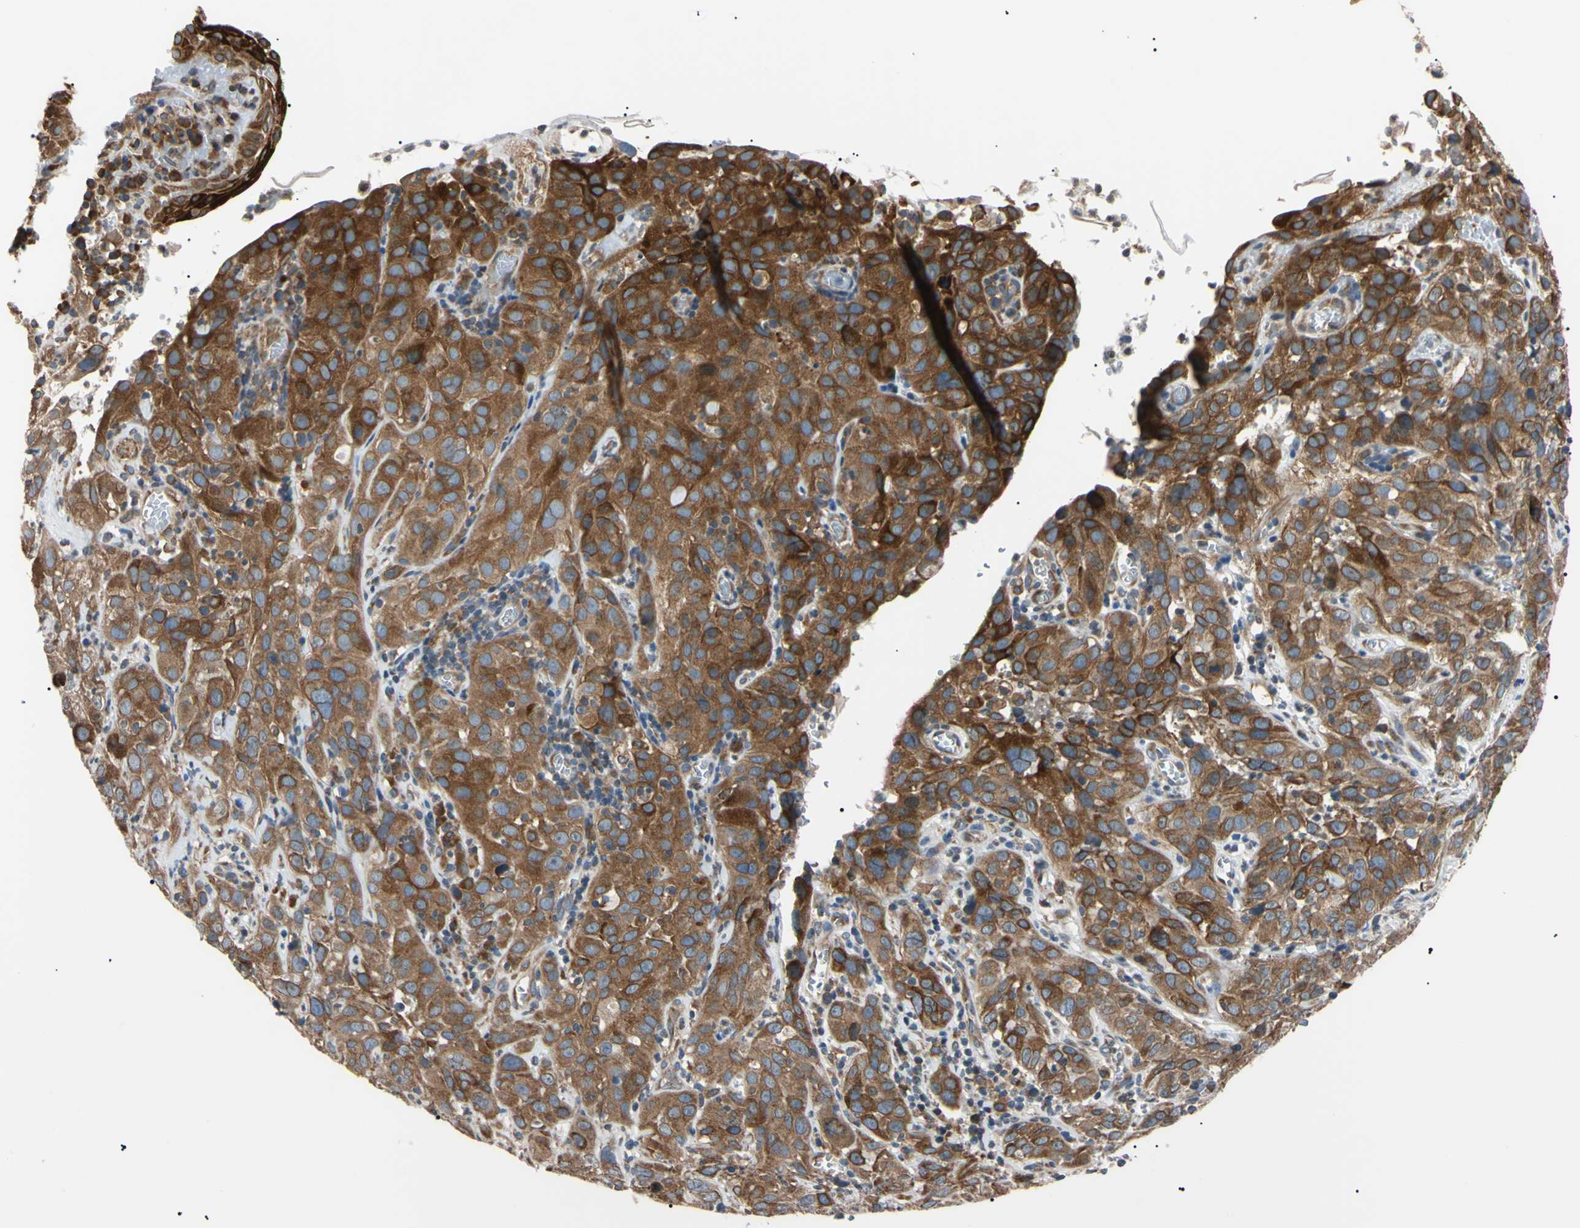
{"staining": {"intensity": "strong", "quantity": ">75%", "location": "cytoplasmic/membranous"}, "tissue": "cervical cancer", "cell_type": "Tumor cells", "image_type": "cancer", "snomed": [{"axis": "morphology", "description": "Squamous cell carcinoma, NOS"}, {"axis": "topography", "description": "Cervix"}], "caption": "An immunohistochemistry (IHC) image of tumor tissue is shown. Protein staining in brown labels strong cytoplasmic/membranous positivity in cervical cancer (squamous cell carcinoma) within tumor cells.", "gene": "VAPA", "patient": {"sex": "female", "age": 32}}